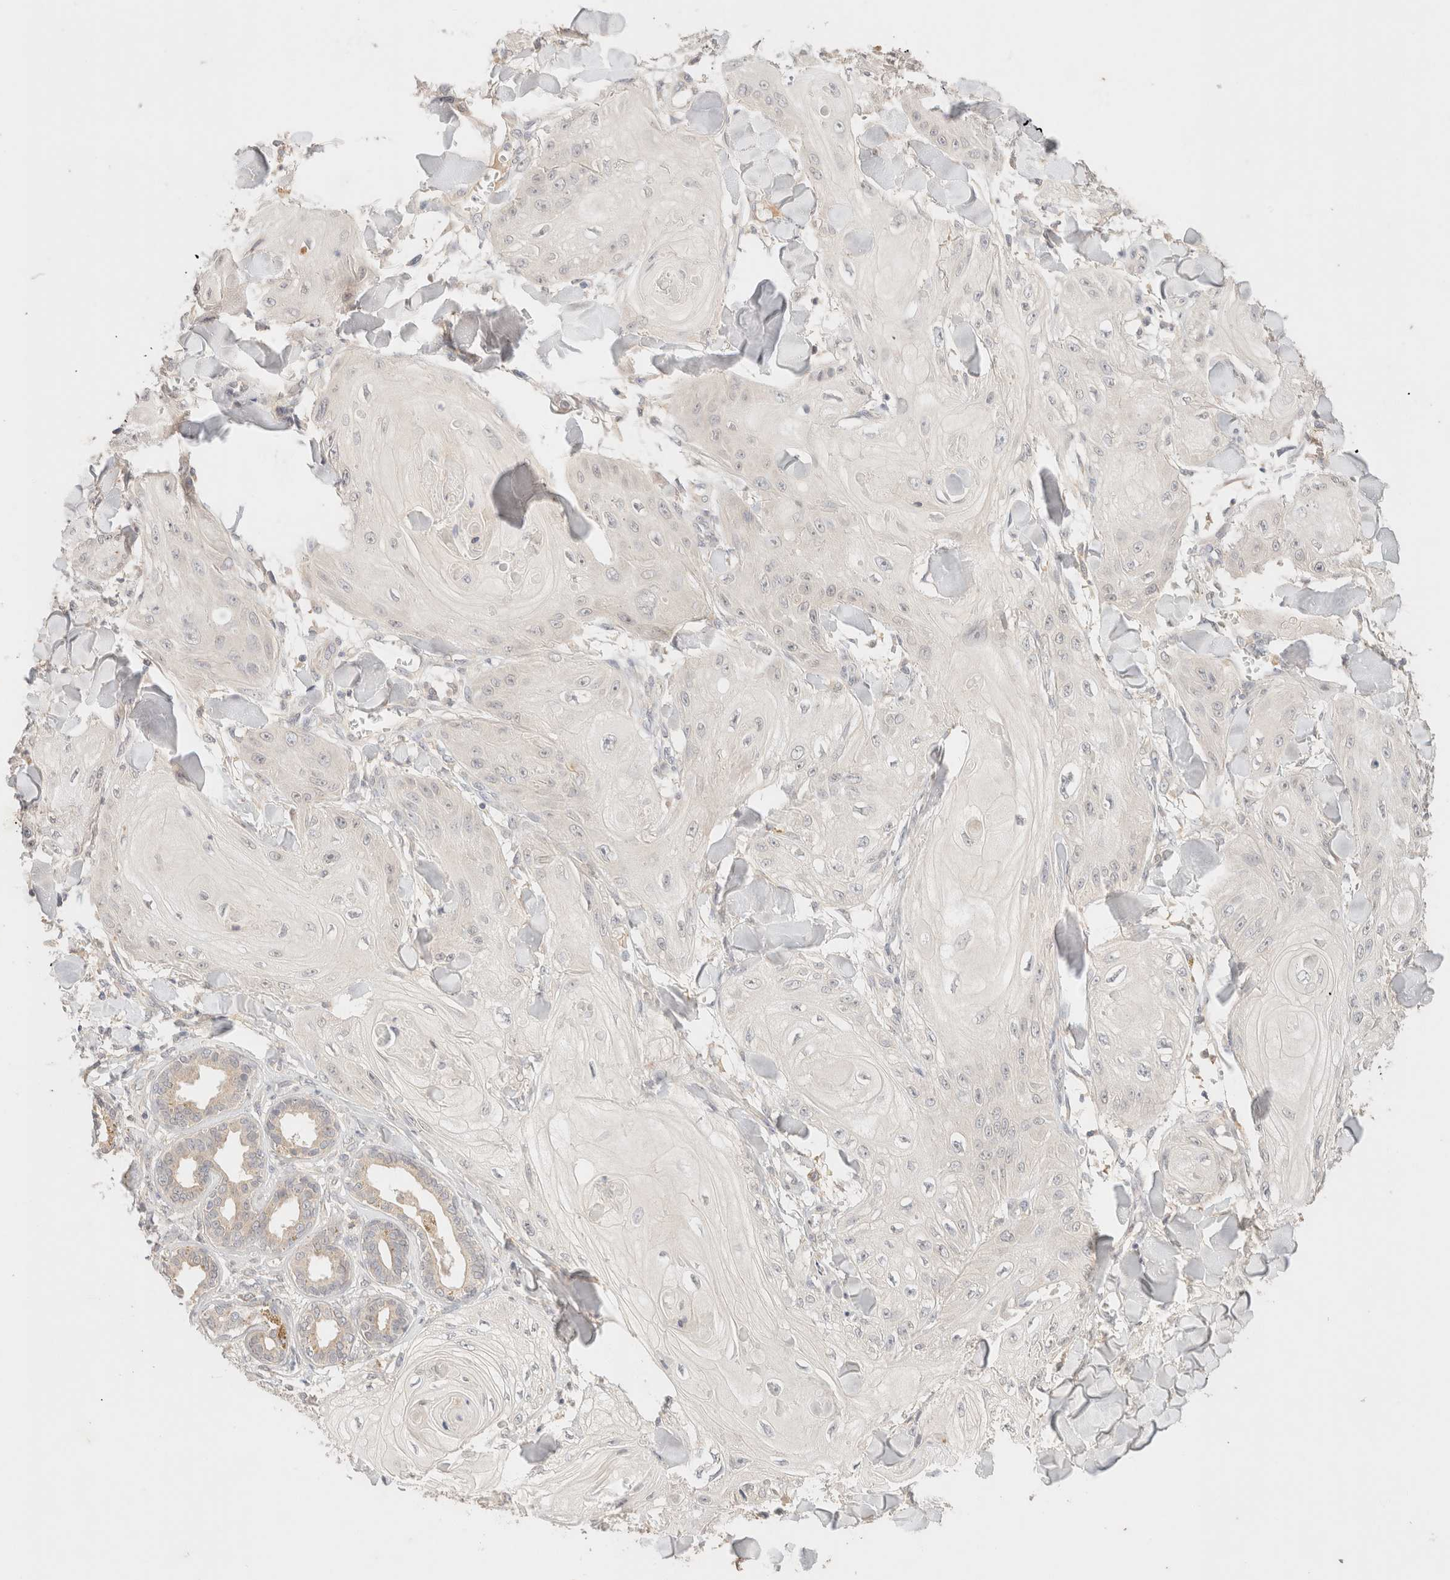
{"staining": {"intensity": "negative", "quantity": "none", "location": "none"}, "tissue": "skin cancer", "cell_type": "Tumor cells", "image_type": "cancer", "snomed": [{"axis": "morphology", "description": "Squamous cell carcinoma, NOS"}, {"axis": "topography", "description": "Skin"}], "caption": "IHC of human skin squamous cell carcinoma displays no expression in tumor cells.", "gene": "SARM1", "patient": {"sex": "male", "age": 74}}